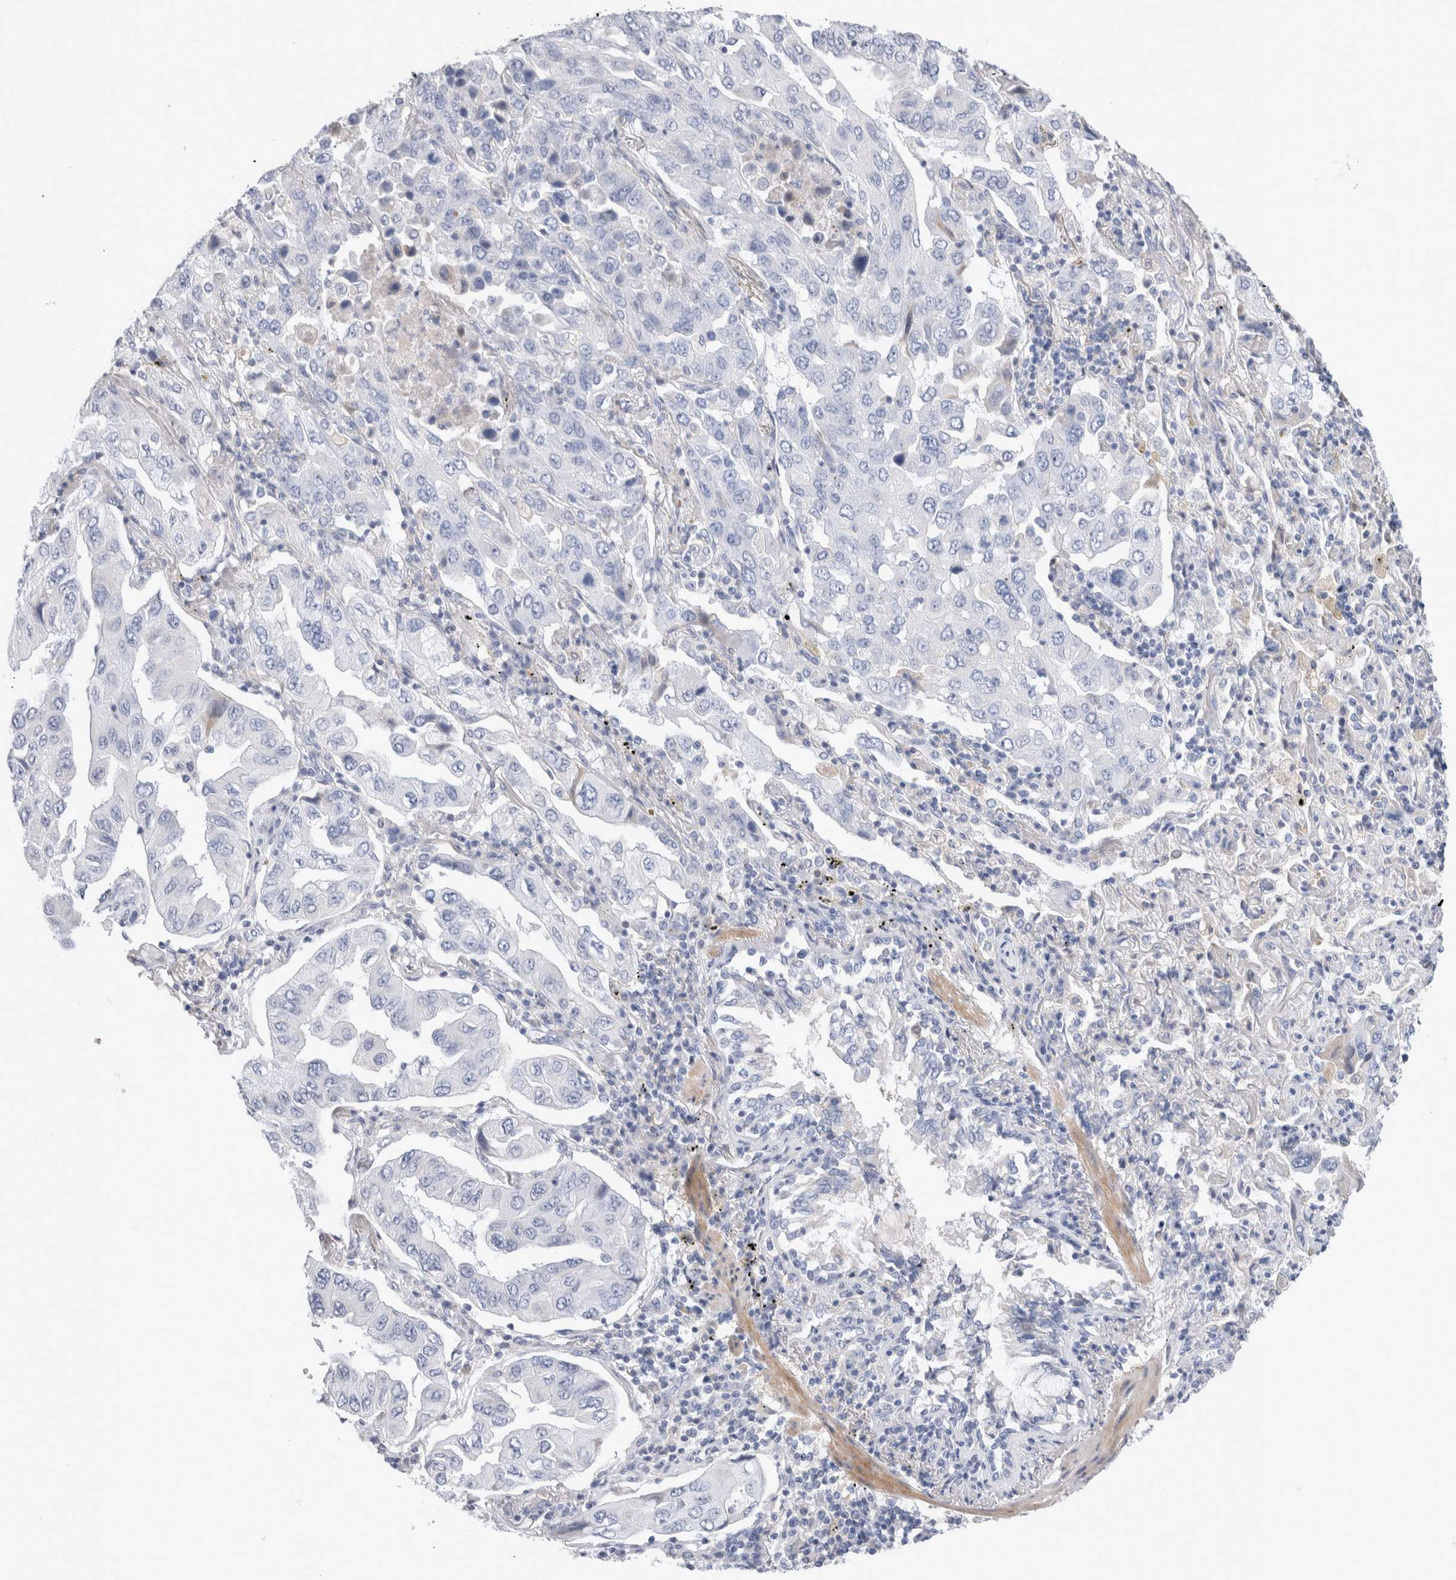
{"staining": {"intensity": "negative", "quantity": "none", "location": "none"}, "tissue": "lung cancer", "cell_type": "Tumor cells", "image_type": "cancer", "snomed": [{"axis": "morphology", "description": "Adenocarcinoma, NOS"}, {"axis": "topography", "description": "Lung"}], "caption": "Tumor cells show no significant positivity in adenocarcinoma (lung).", "gene": "ECHDC2", "patient": {"sex": "female", "age": 65}}